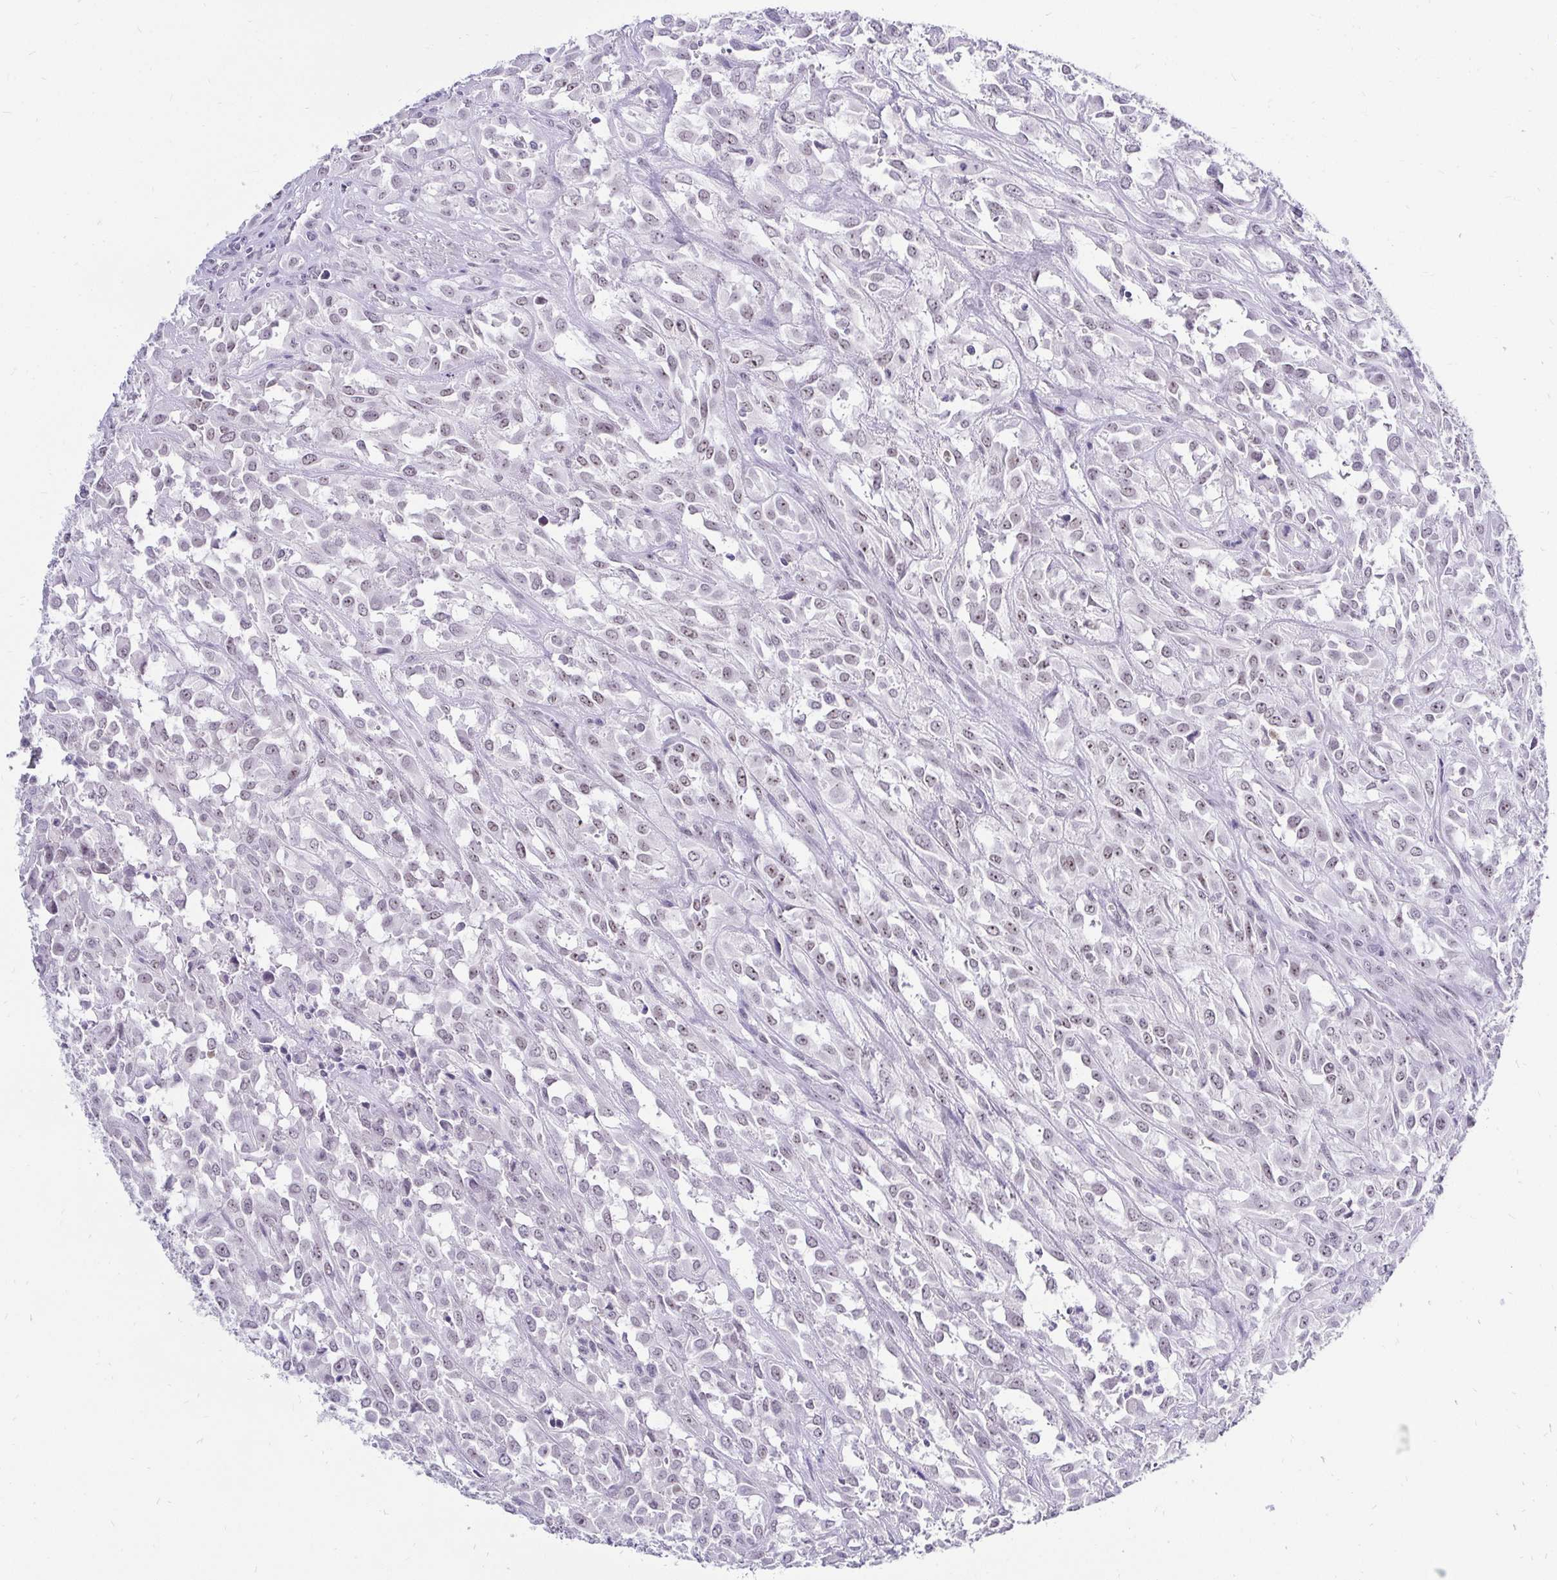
{"staining": {"intensity": "weak", "quantity": "<25%", "location": "nuclear"}, "tissue": "urothelial cancer", "cell_type": "Tumor cells", "image_type": "cancer", "snomed": [{"axis": "morphology", "description": "Urothelial carcinoma, High grade"}, {"axis": "topography", "description": "Urinary bladder"}], "caption": "Urothelial carcinoma (high-grade) stained for a protein using IHC shows no staining tumor cells.", "gene": "ZNF860", "patient": {"sex": "male", "age": 67}}